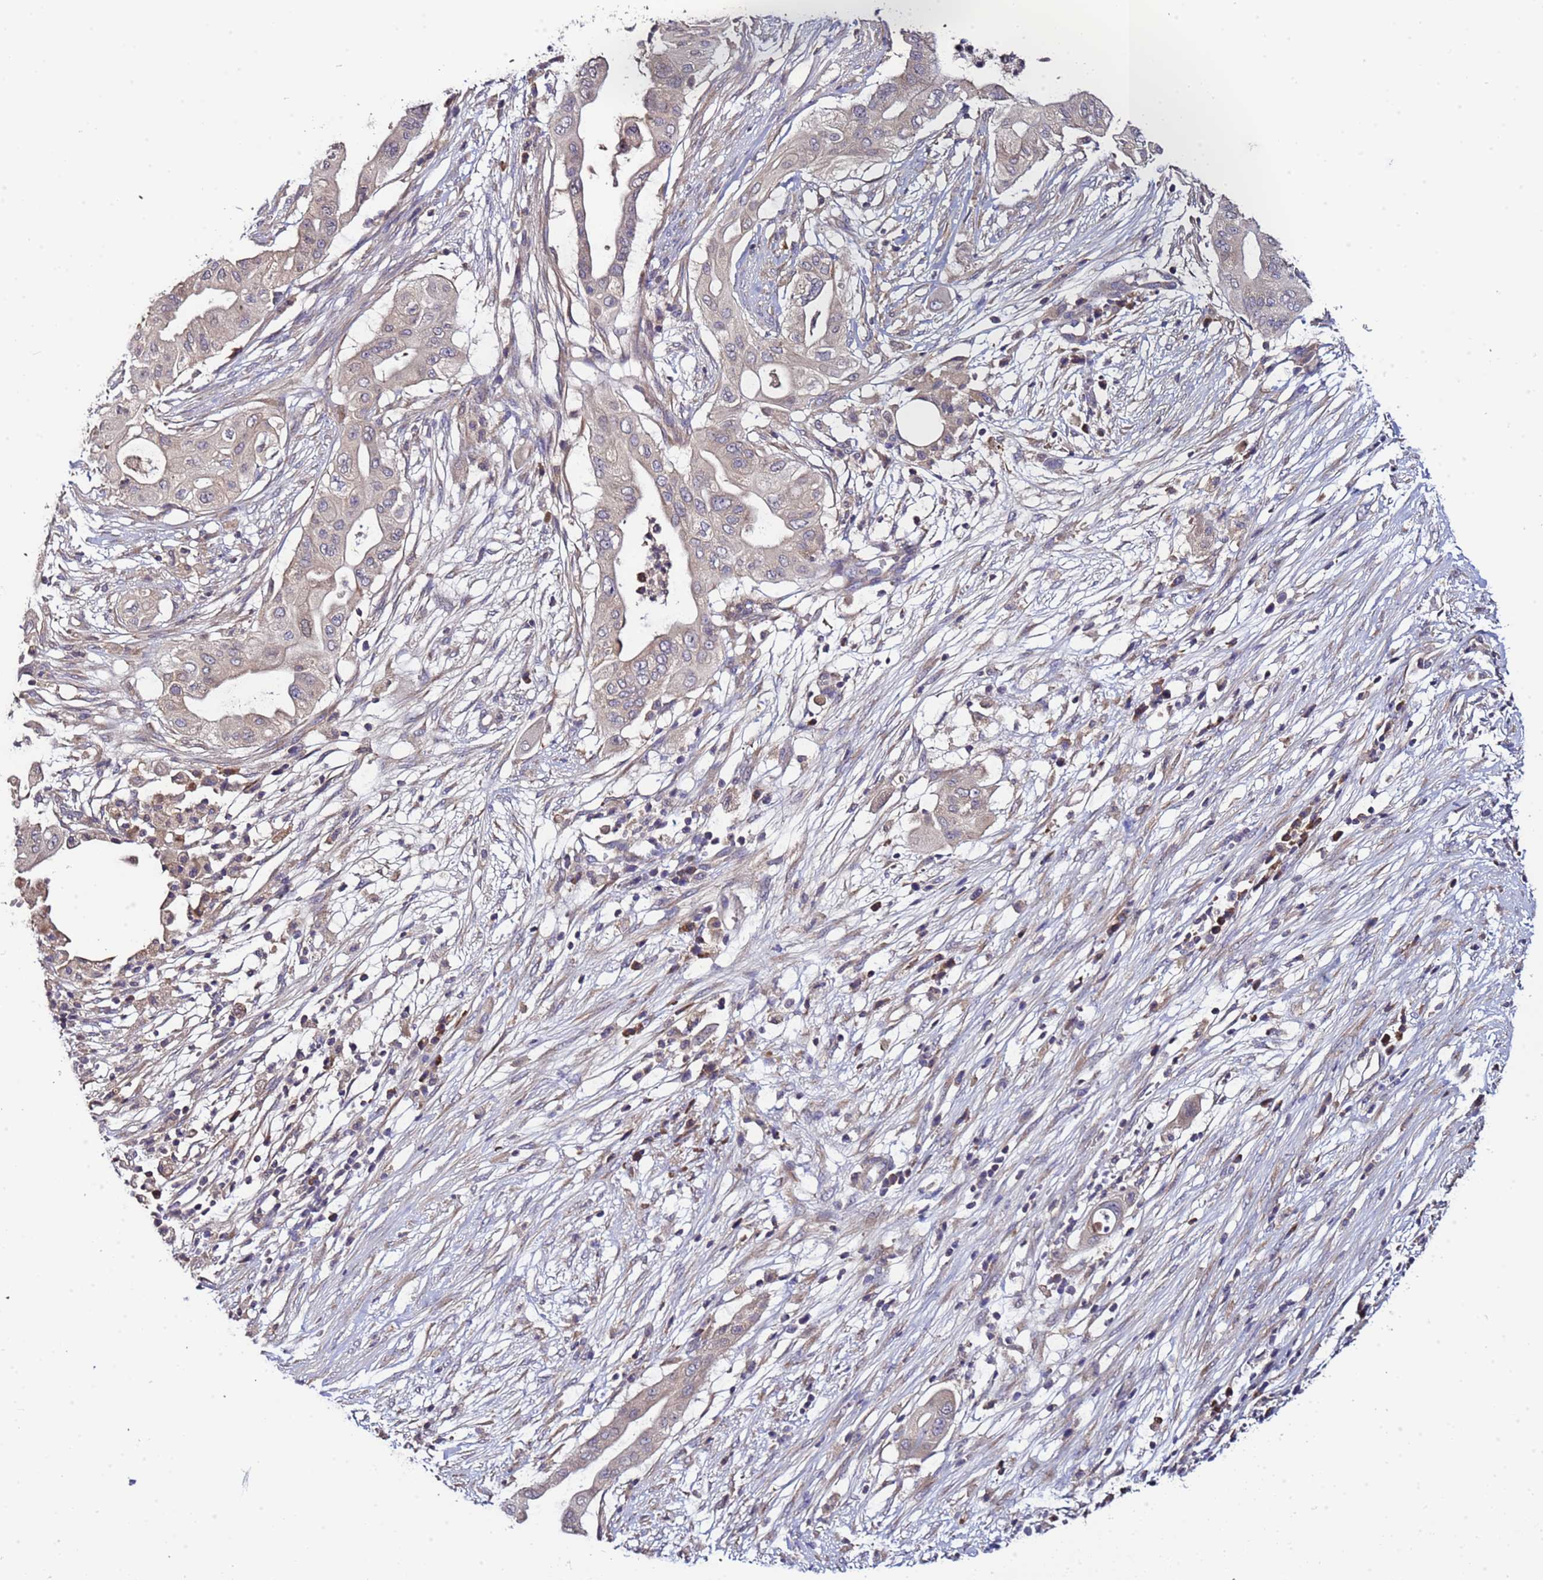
{"staining": {"intensity": "negative", "quantity": "none", "location": "none"}, "tissue": "pancreatic cancer", "cell_type": "Tumor cells", "image_type": "cancer", "snomed": [{"axis": "morphology", "description": "Adenocarcinoma, NOS"}, {"axis": "topography", "description": "Pancreas"}], "caption": "A photomicrograph of pancreatic adenocarcinoma stained for a protein shows no brown staining in tumor cells.", "gene": "ELMOD2", "patient": {"sex": "male", "age": 68}}